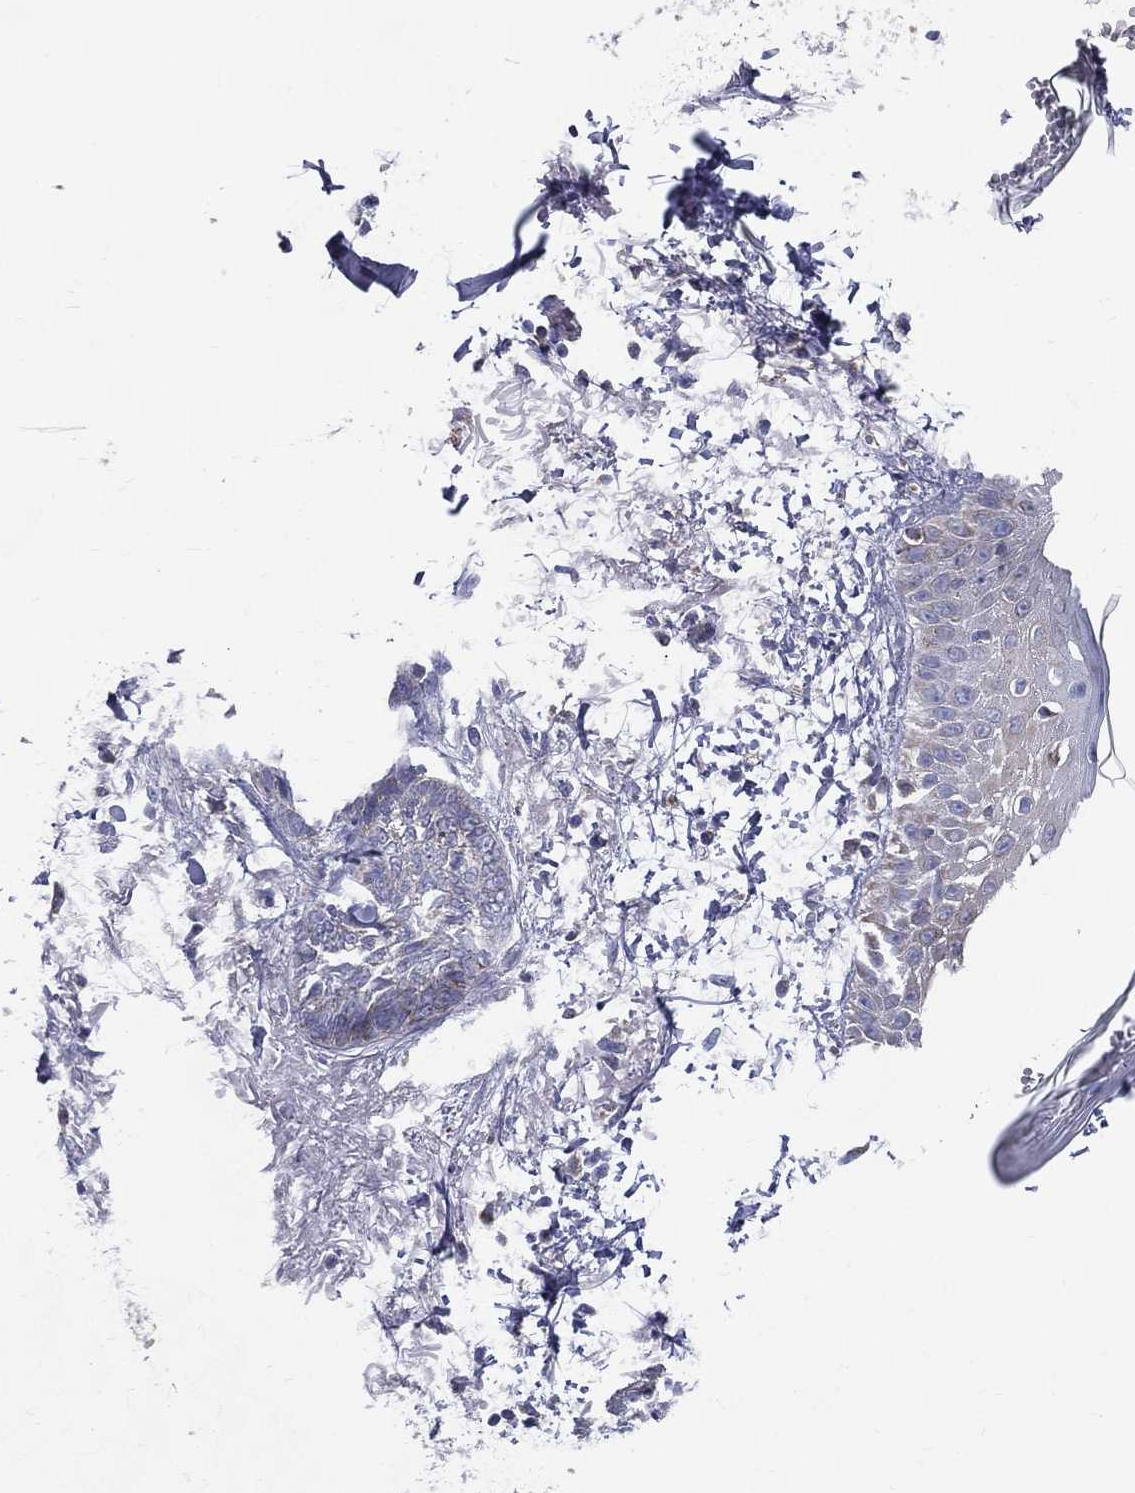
{"staining": {"intensity": "negative", "quantity": "none", "location": "none"}, "tissue": "skin cancer", "cell_type": "Tumor cells", "image_type": "cancer", "snomed": [{"axis": "morphology", "description": "Normal tissue, NOS"}, {"axis": "morphology", "description": "Basal cell carcinoma"}, {"axis": "topography", "description": "Skin"}], "caption": "Photomicrograph shows no significant protein expression in tumor cells of skin basal cell carcinoma.", "gene": "PWWP3A", "patient": {"sex": "male", "age": 84}}